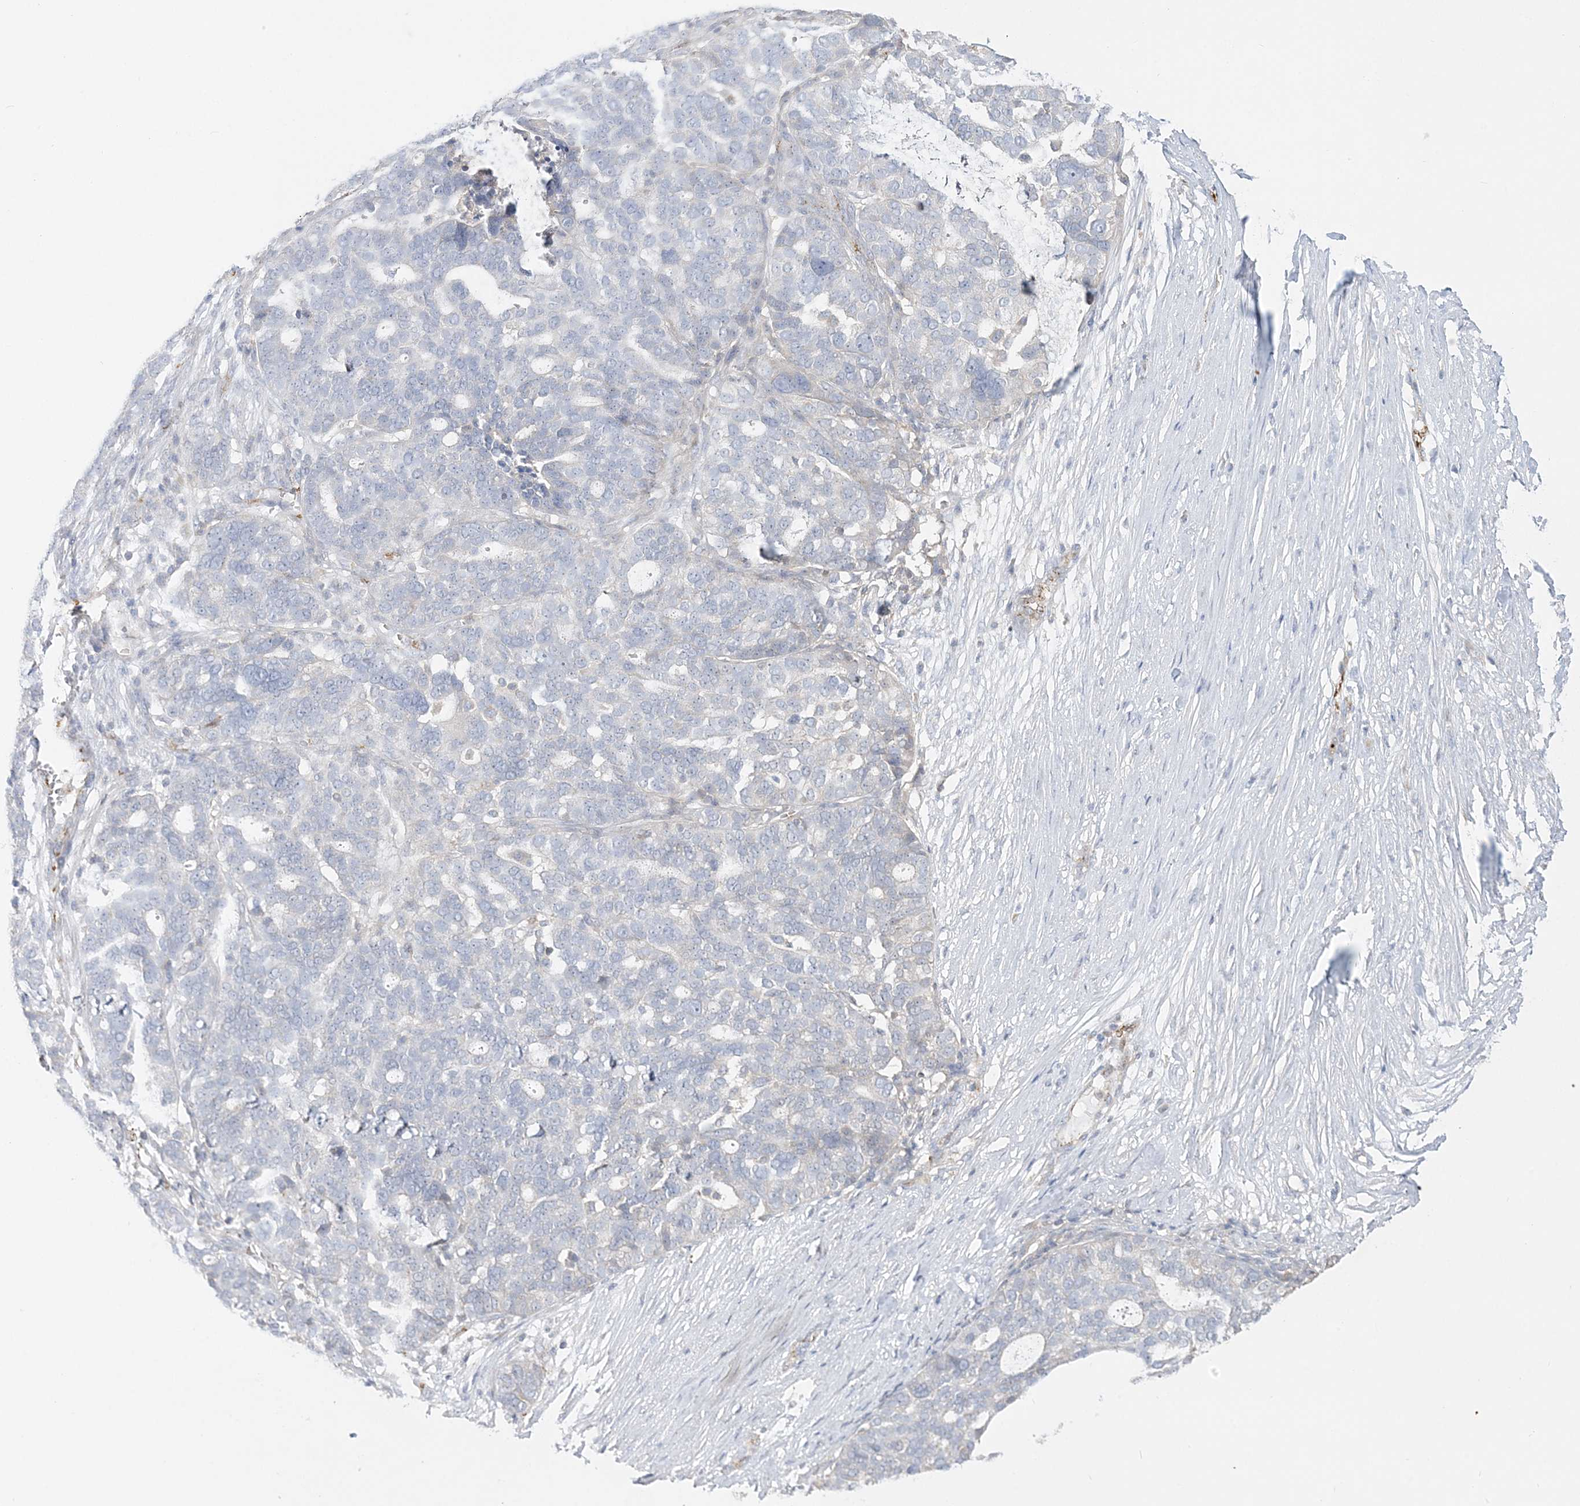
{"staining": {"intensity": "negative", "quantity": "none", "location": "none"}, "tissue": "ovarian cancer", "cell_type": "Tumor cells", "image_type": "cancer", "snomed": [{"axis": "morphology", "description": "Cystadenocarcinoma, serous, NOS"}, {"axis": "topography", "description": "Ovary"}], "caption": "A photomicrograph of human ovarian cancer (serous cystadenocarcinoma) is negative for staining in tumor cells.", "gene": "INPP1", "patient": {"sex": "female", "age": 59}}